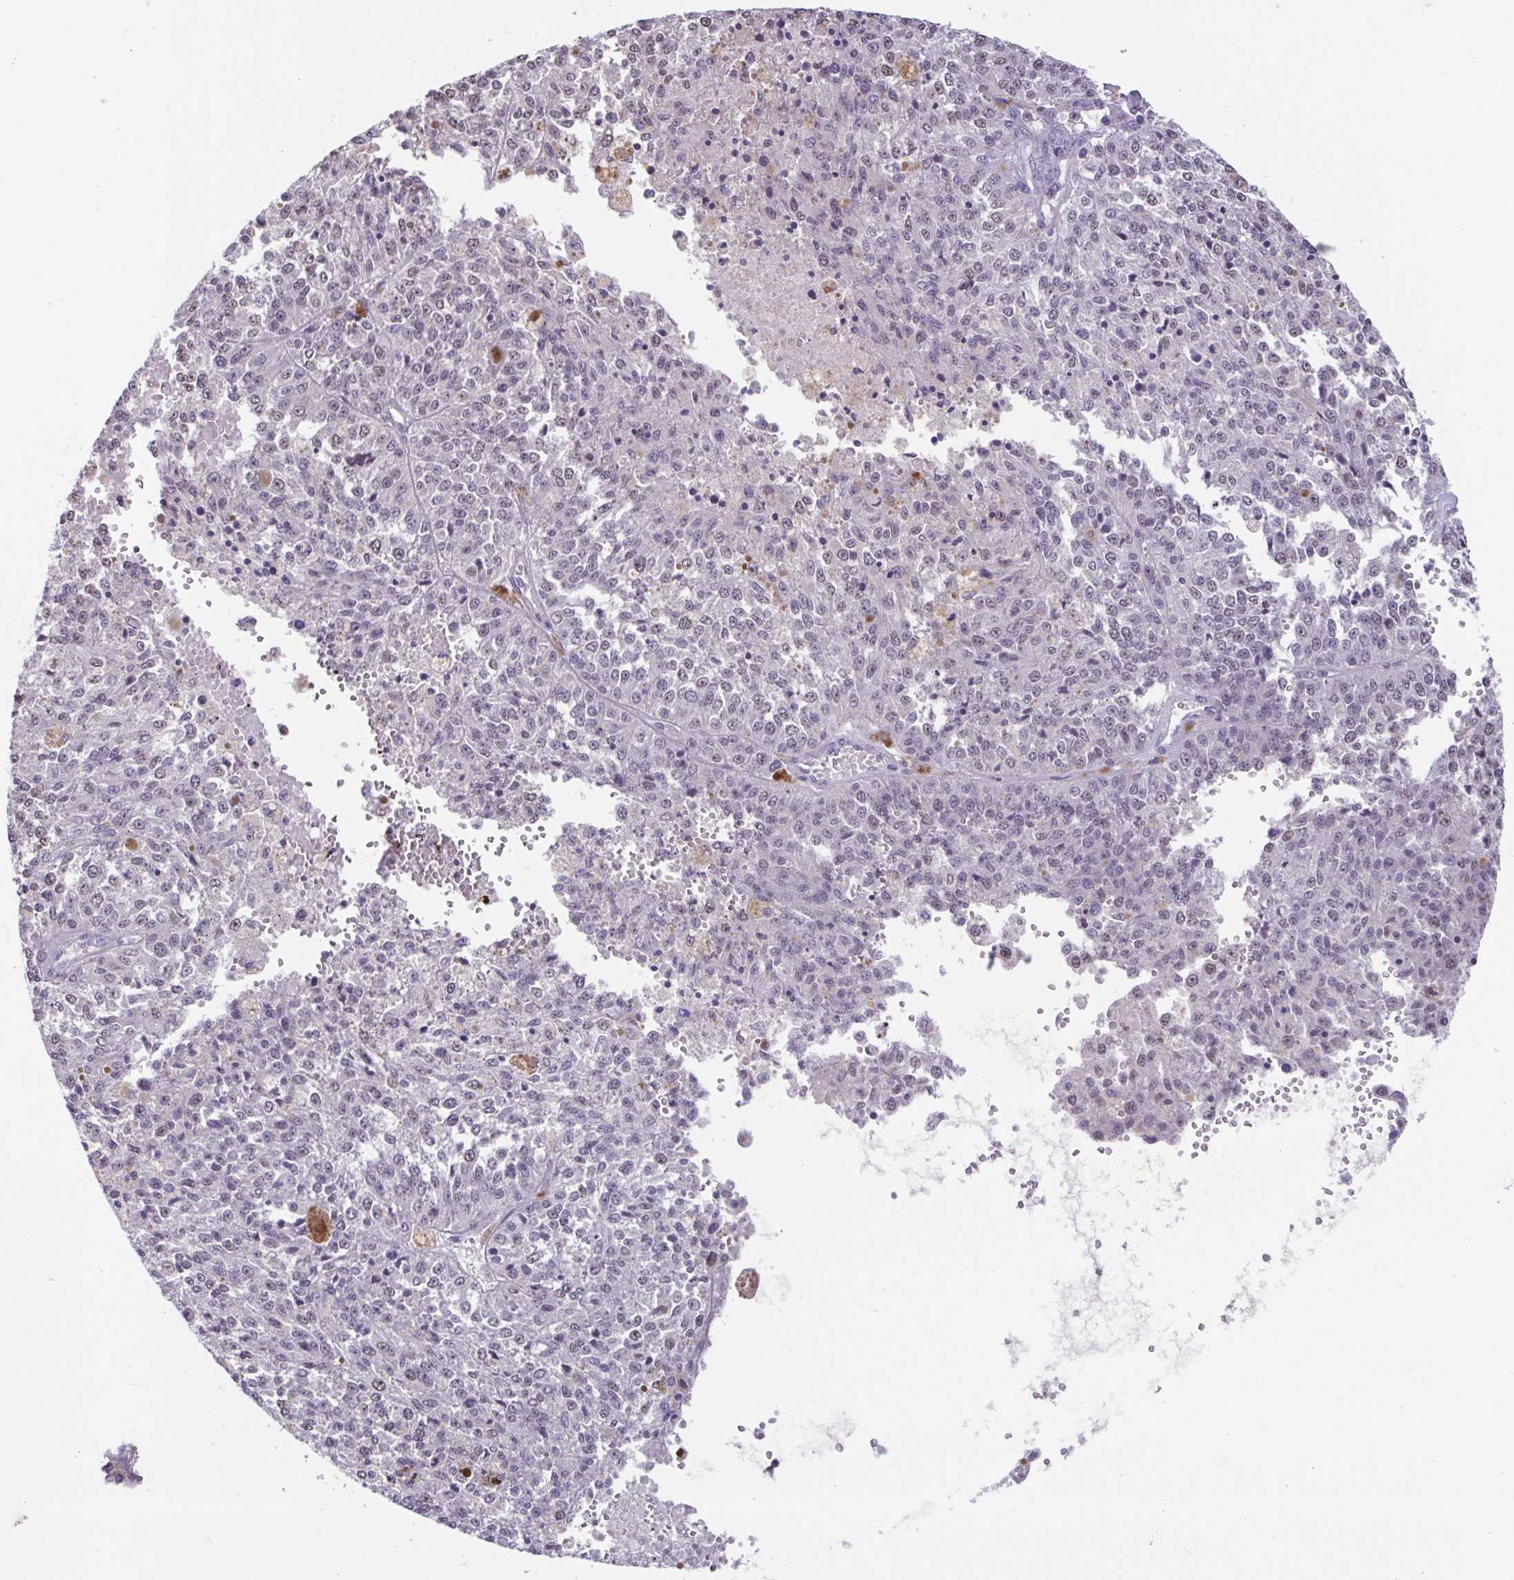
{"staining": {"intensity": "negative", "quantity": "none", "location": "none"}, "tissue": "melanoma", "cell_type": "Tumor cells", "image_type": "cancer", "snomed": [{"axis": "morphology", "description": "Malignant melanoma, Metastatic site"}, {"axis": "topography", "description": "Lymph node"}], "caption": "Immunohistochemical staining of human melanoma exhibits no significant positivity in tumor cells.", "gene": "ACTRT3", "patient": {"sex": "female", "age": 64}}